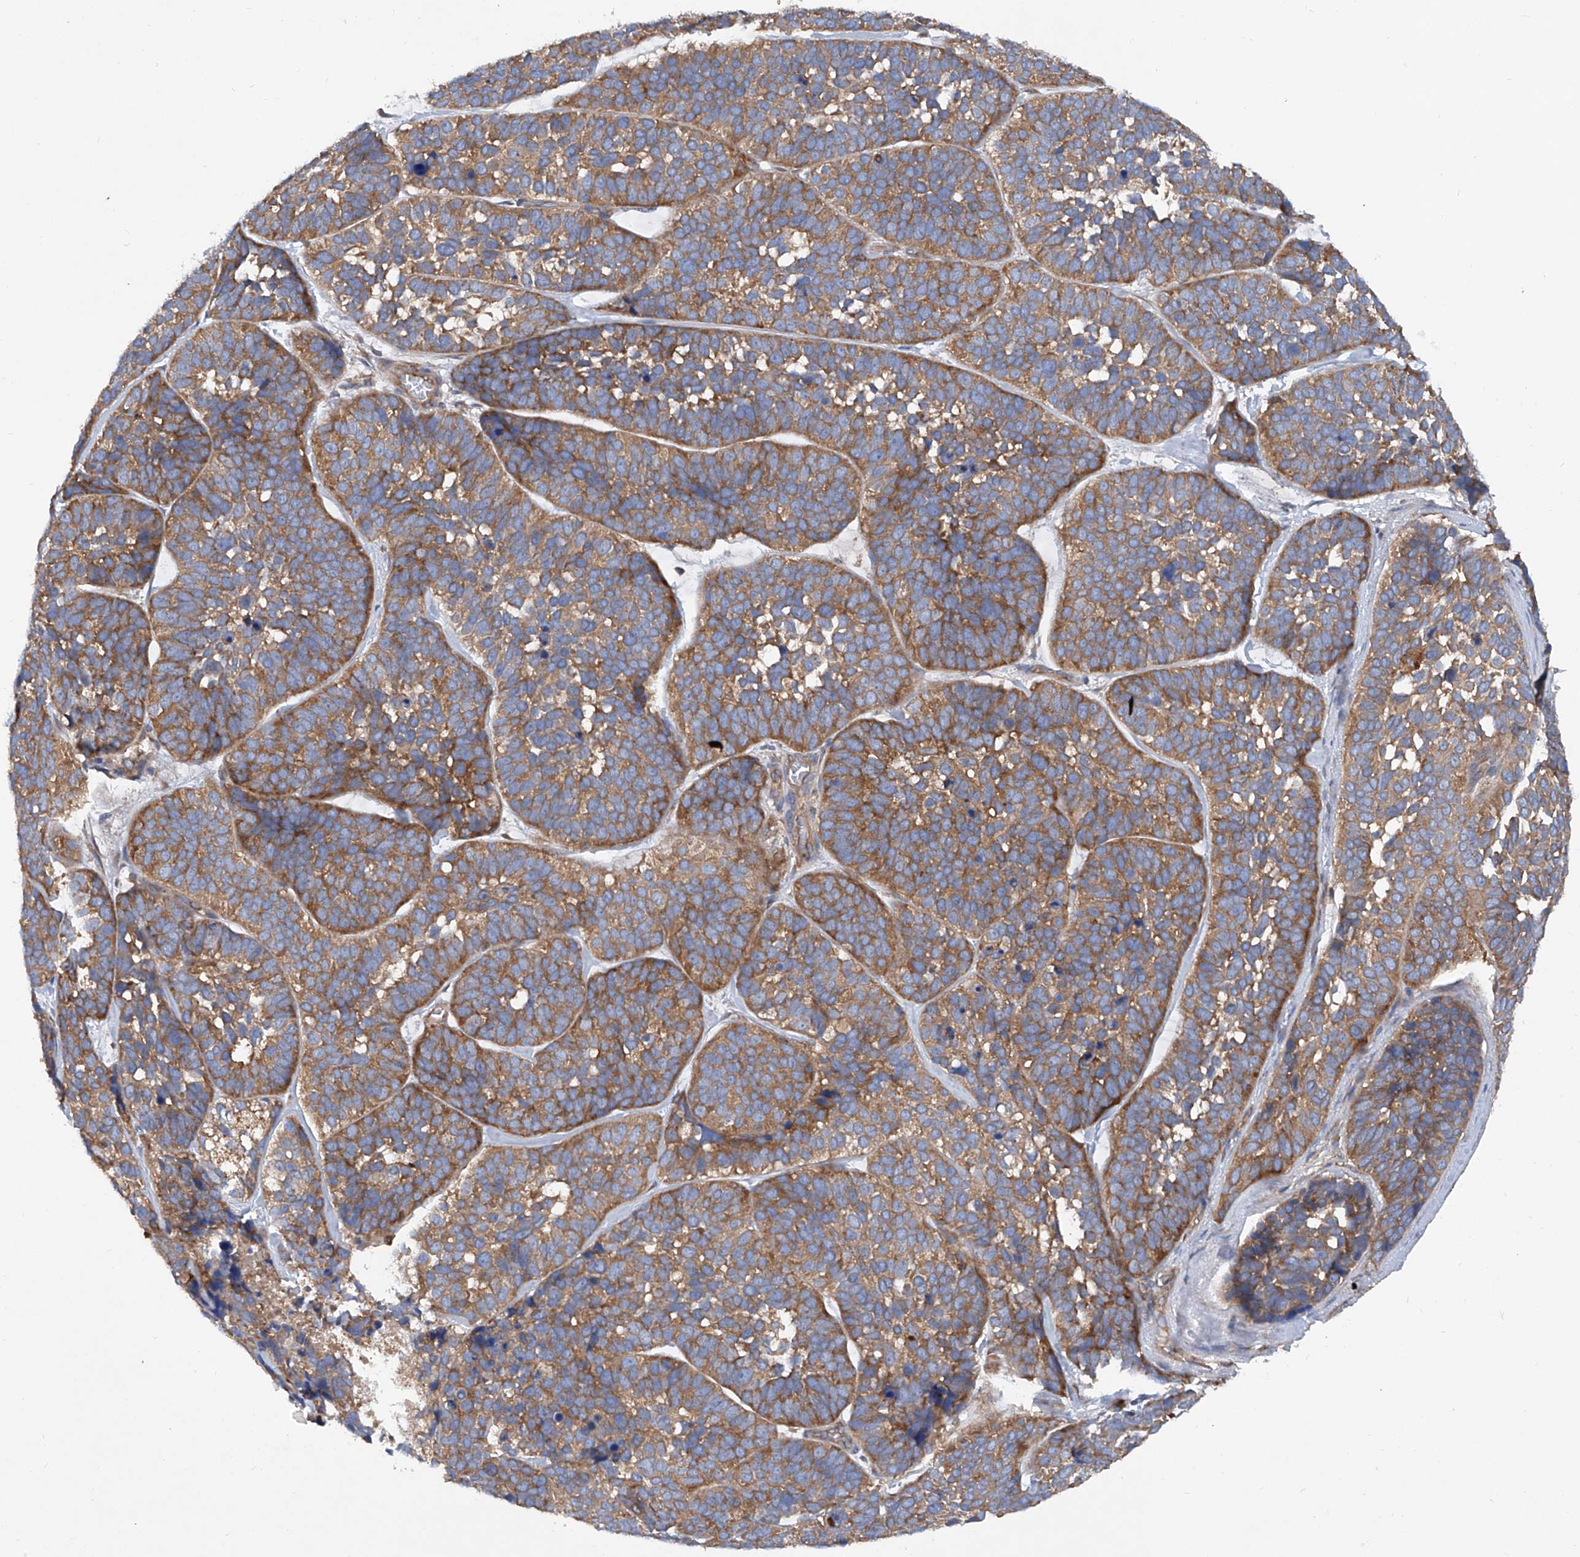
{"staining": {"intensity": "moderate", "quantity": ">75%", "location": "cytoplasmic/membranous"}, "tissue": "skin cancer", "cell_type": "Tumor cells", "image_type": "cancer", "snomed": [{"axis": "morphology", "description": "Basal cell carcinoma"}, {"axis": "topography", "description": "Skin"}], "caption": "Moderate cytoplasmic/membranous expression for a protein is appreciated in about >75% of tumor cells of skin cancer (basal cell carcinoma) using immunohistochemistry.", "gene": "ASCC3", "patient": {"sex": "male", "age": 62}}